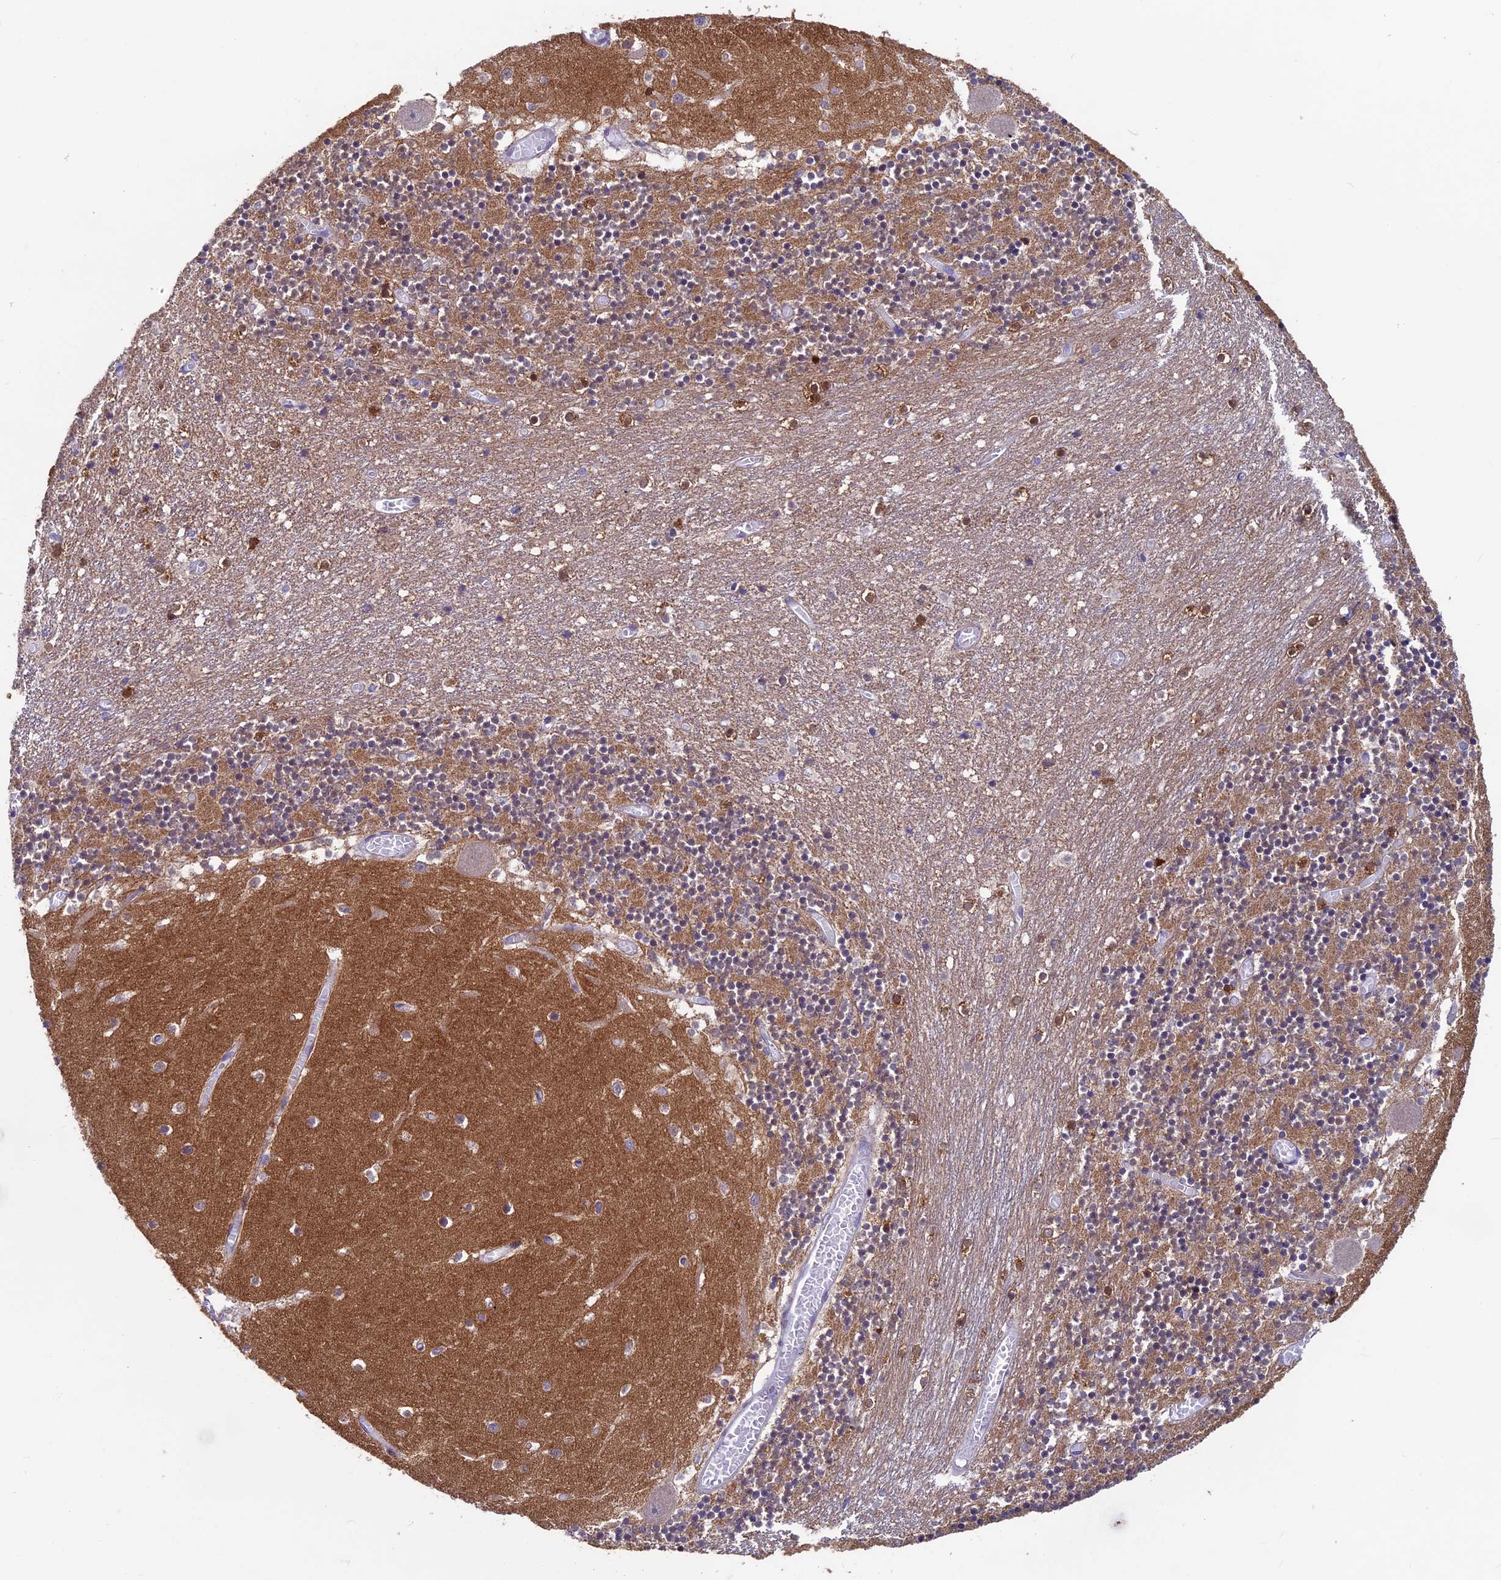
{"staining": {"intensity": "moderate", "quantity": "25%-75%", "location": "cytoplasmic/membranous"}, "tissue": "cerebellum", "cell_type": "Cells in granular layer", "image_type": "normal", "snomed": [{"axis": "morphology", "description": "Normal tissue, NOS"}, {"axis": "topography", "description": "Cerebellum"}], "caption": "Immunohistochemical staining of normal cerebellum shows 25%-75% levels of moderate cytoplasmic/membranous protein expression in approximately 25%-75% of cells in granular layer.", "gene": "MFSD12", "patient": {"sex": "female", "age": 28}}